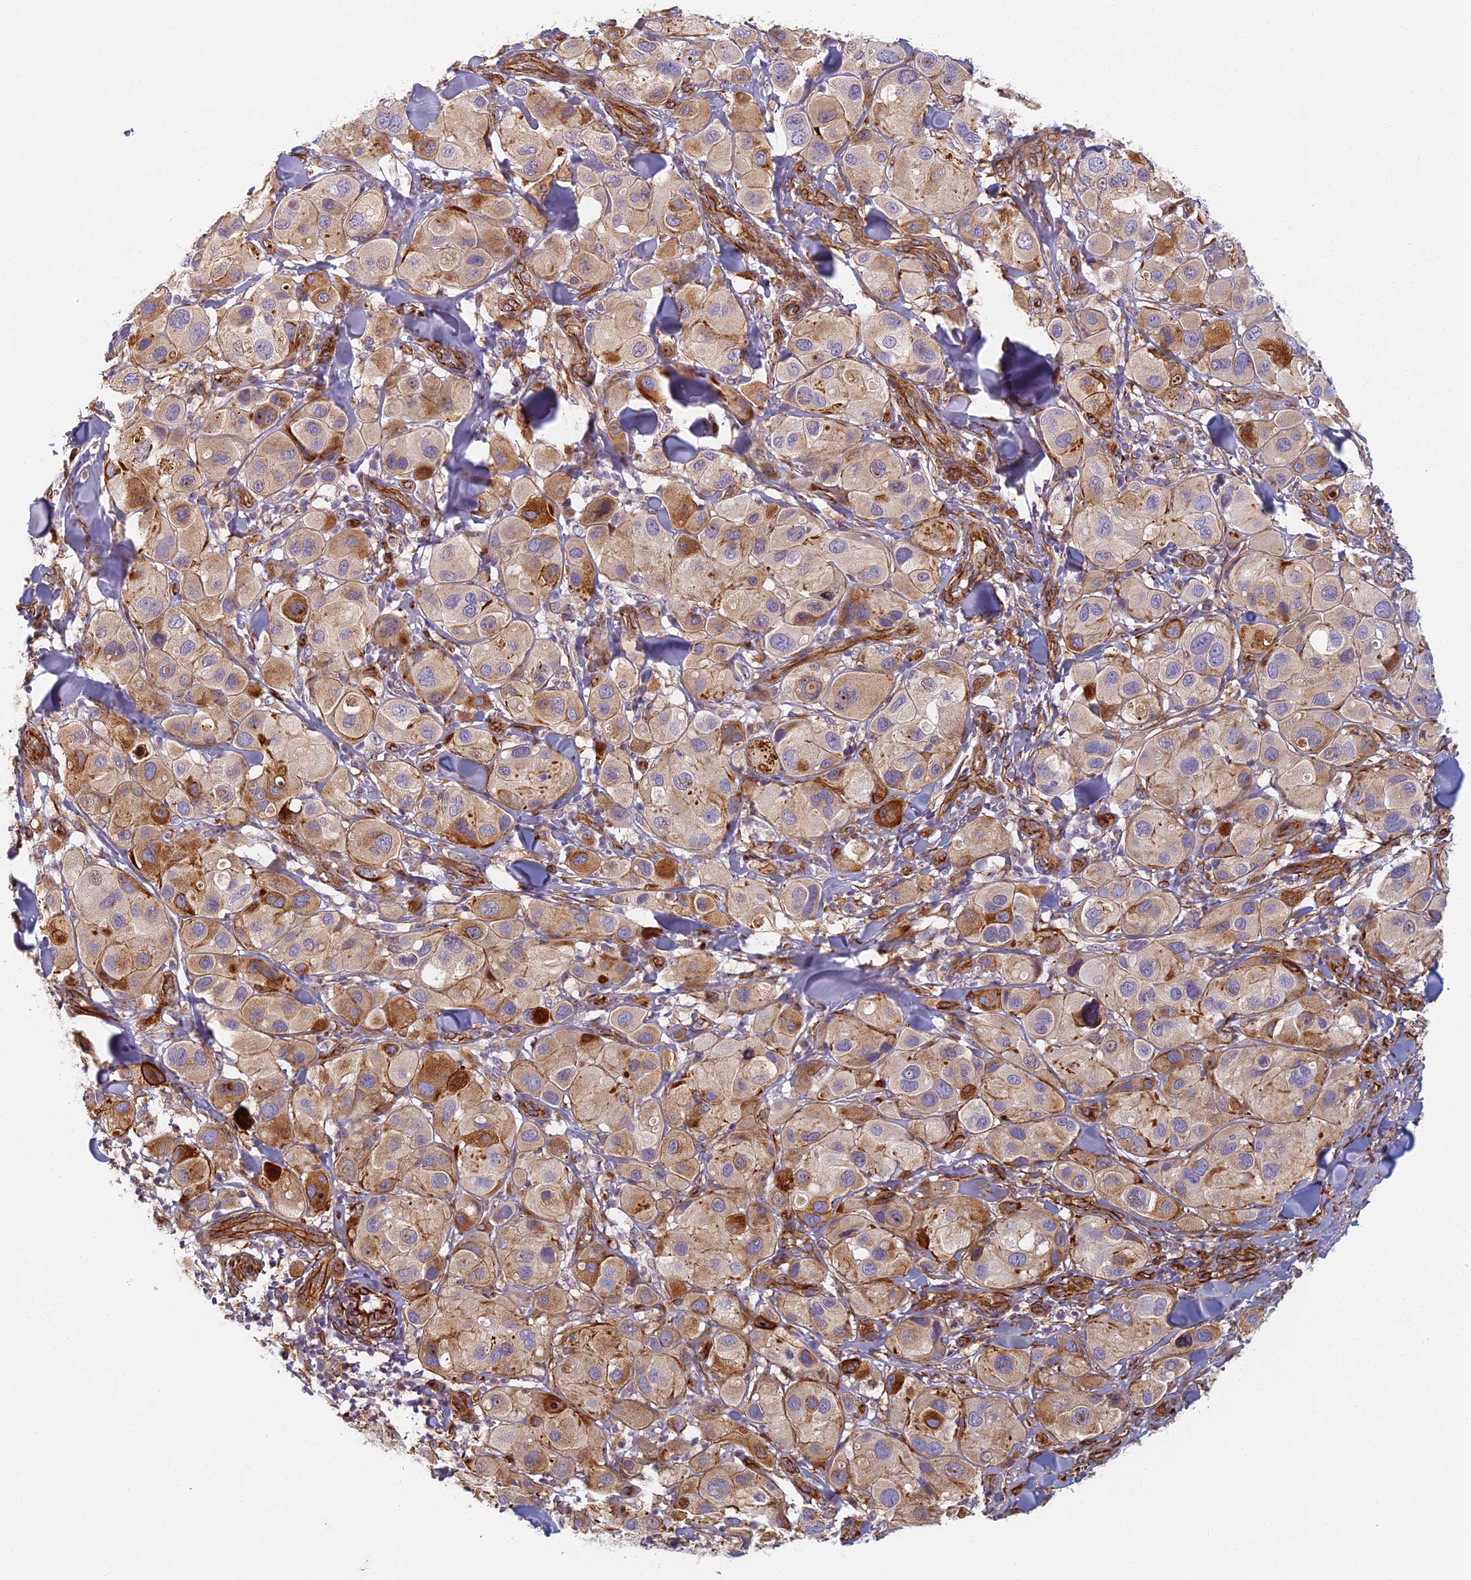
{"staining": {"intensity": "strong", "quantity": "<25%", "location": "cytoplasmic/membranous"}, "tissue": "melanoma", "cell_type": "Tumor cells", "image_type": "cancer", "snomed": [{"axis": "morphology", "description": "Malignant melanoma, Metastatic site"}, {"axis": "topography", "description": "Skin"}], "caption": "A brown stain shows strong cytoplasmic/membranous expression of a protein in malignant melanoma (metastatic site) tumor cells.", "gene": "ABCB10", "patient": {"sex": "male", "age": 41}}